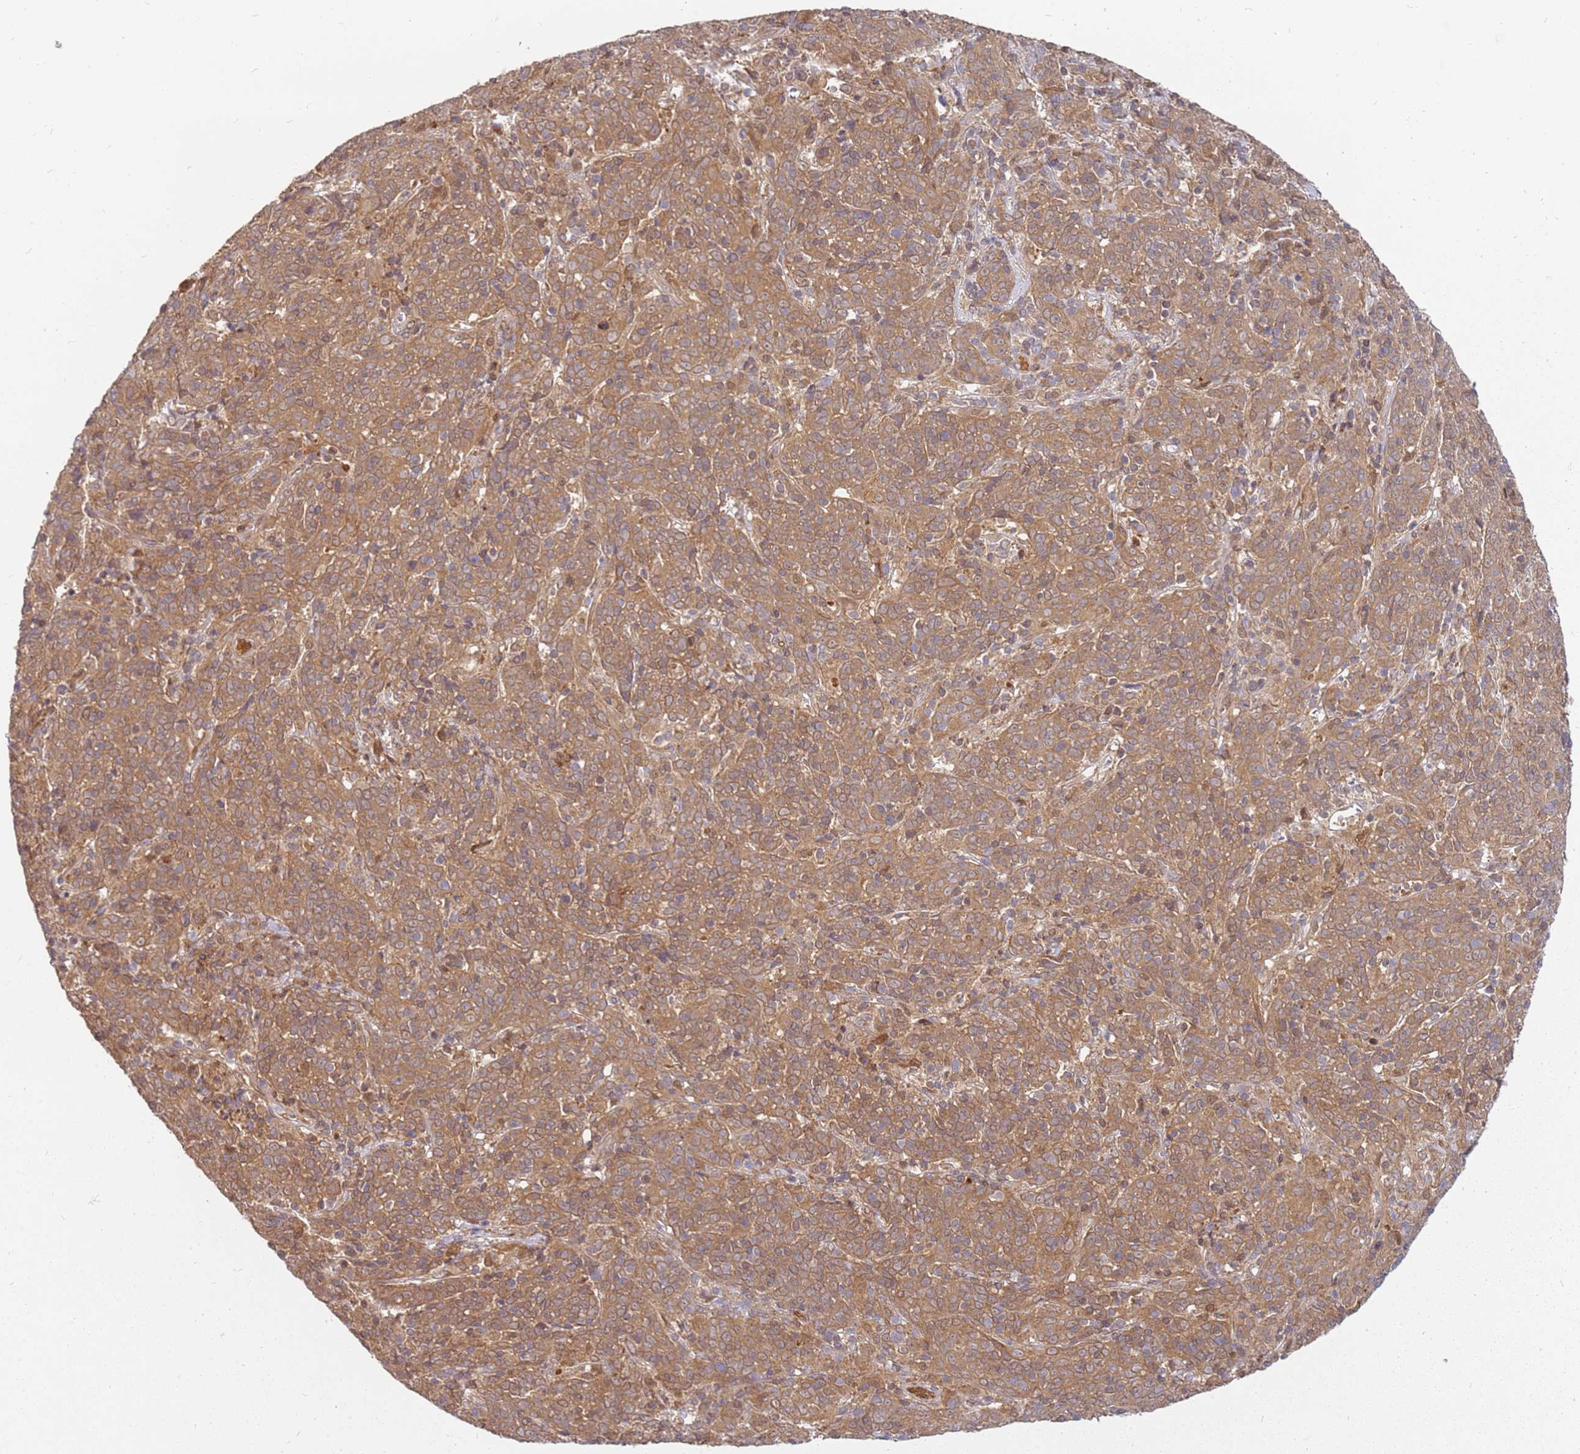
{"staining": {"intensity": "moderate", "quantity": ">75%", "location": "cytoplasmic/membranous"}, "tissue": "cervical cancer", "cell_type": "Tumor cells", "image_type": "cancer", "snomed": [{"axis": "morphology", "description": "Squamous cell carcinoma, NOS"}, {"axis": "topography", "description": "Cervix"}], "caption": "A high-resolution photomicrograph shows immunohistochemistry staining of squamous cell carcinoma (cervical), which reveals moderate cytoplasmic/membranous positivity in approximately >75% of tumor cells.", "gene": "NUDT14", "patient": {"sex": "female", "age": 67}}